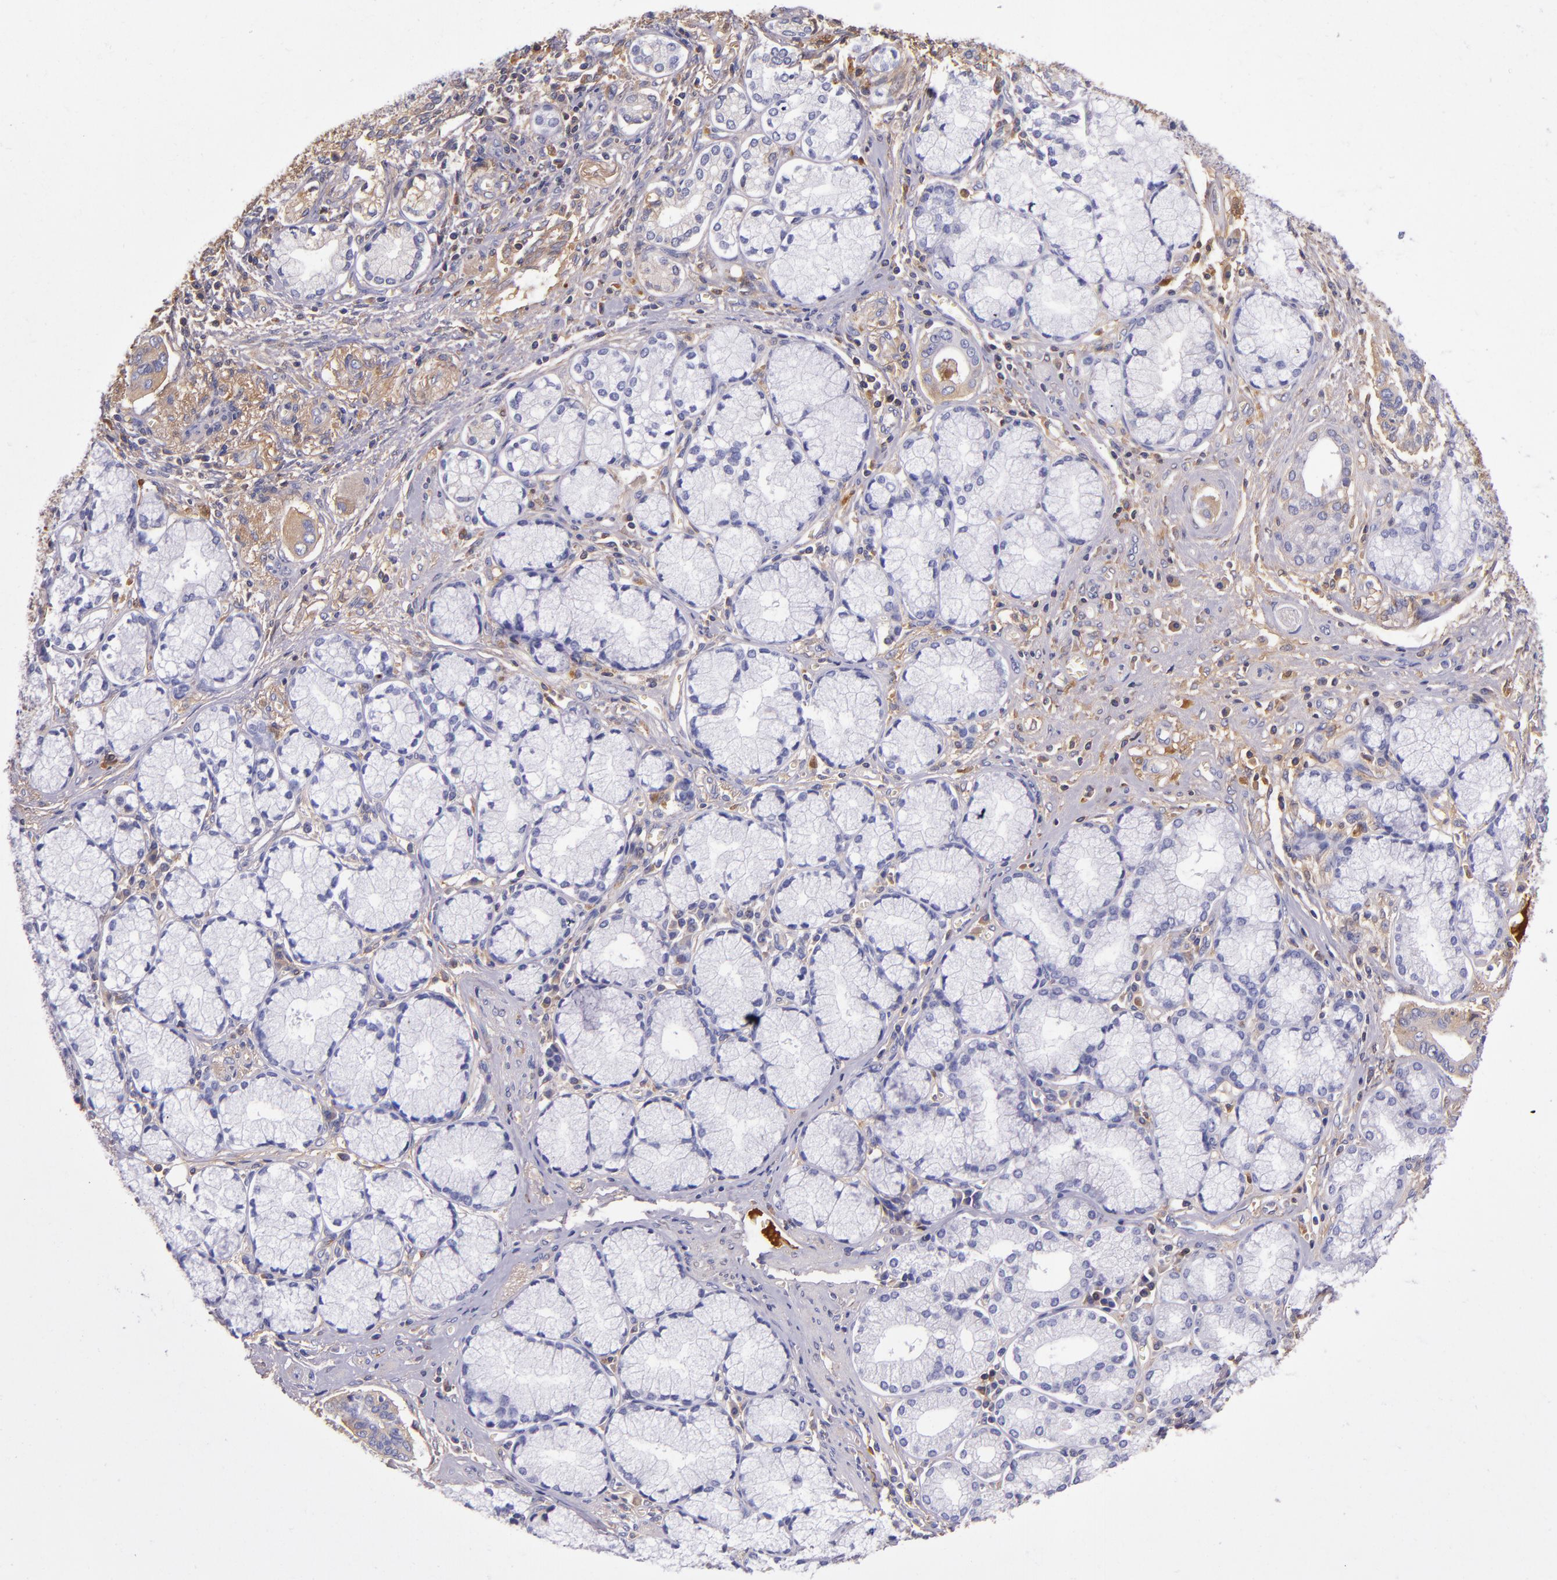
{"staining": {"intensity": "negative", "quantity": "none", "location": "none"}, "tissue": "pancreatic cancer", "cell_type": "Tumor cells", "image_type": "cancer", "snomed": [{"axis": "morphology", "description": "Adenocarcinoma, NOS"}, {"axis": "topography", "description": "Pancreas"}], "caption": "Immunohistochemical staining of pancreatic cancer (adenocarcinoma) exhibits no significant staining in tumor cells.", "gene": "CLEC3B", "patient": {"sex": "male", "age": 77}}